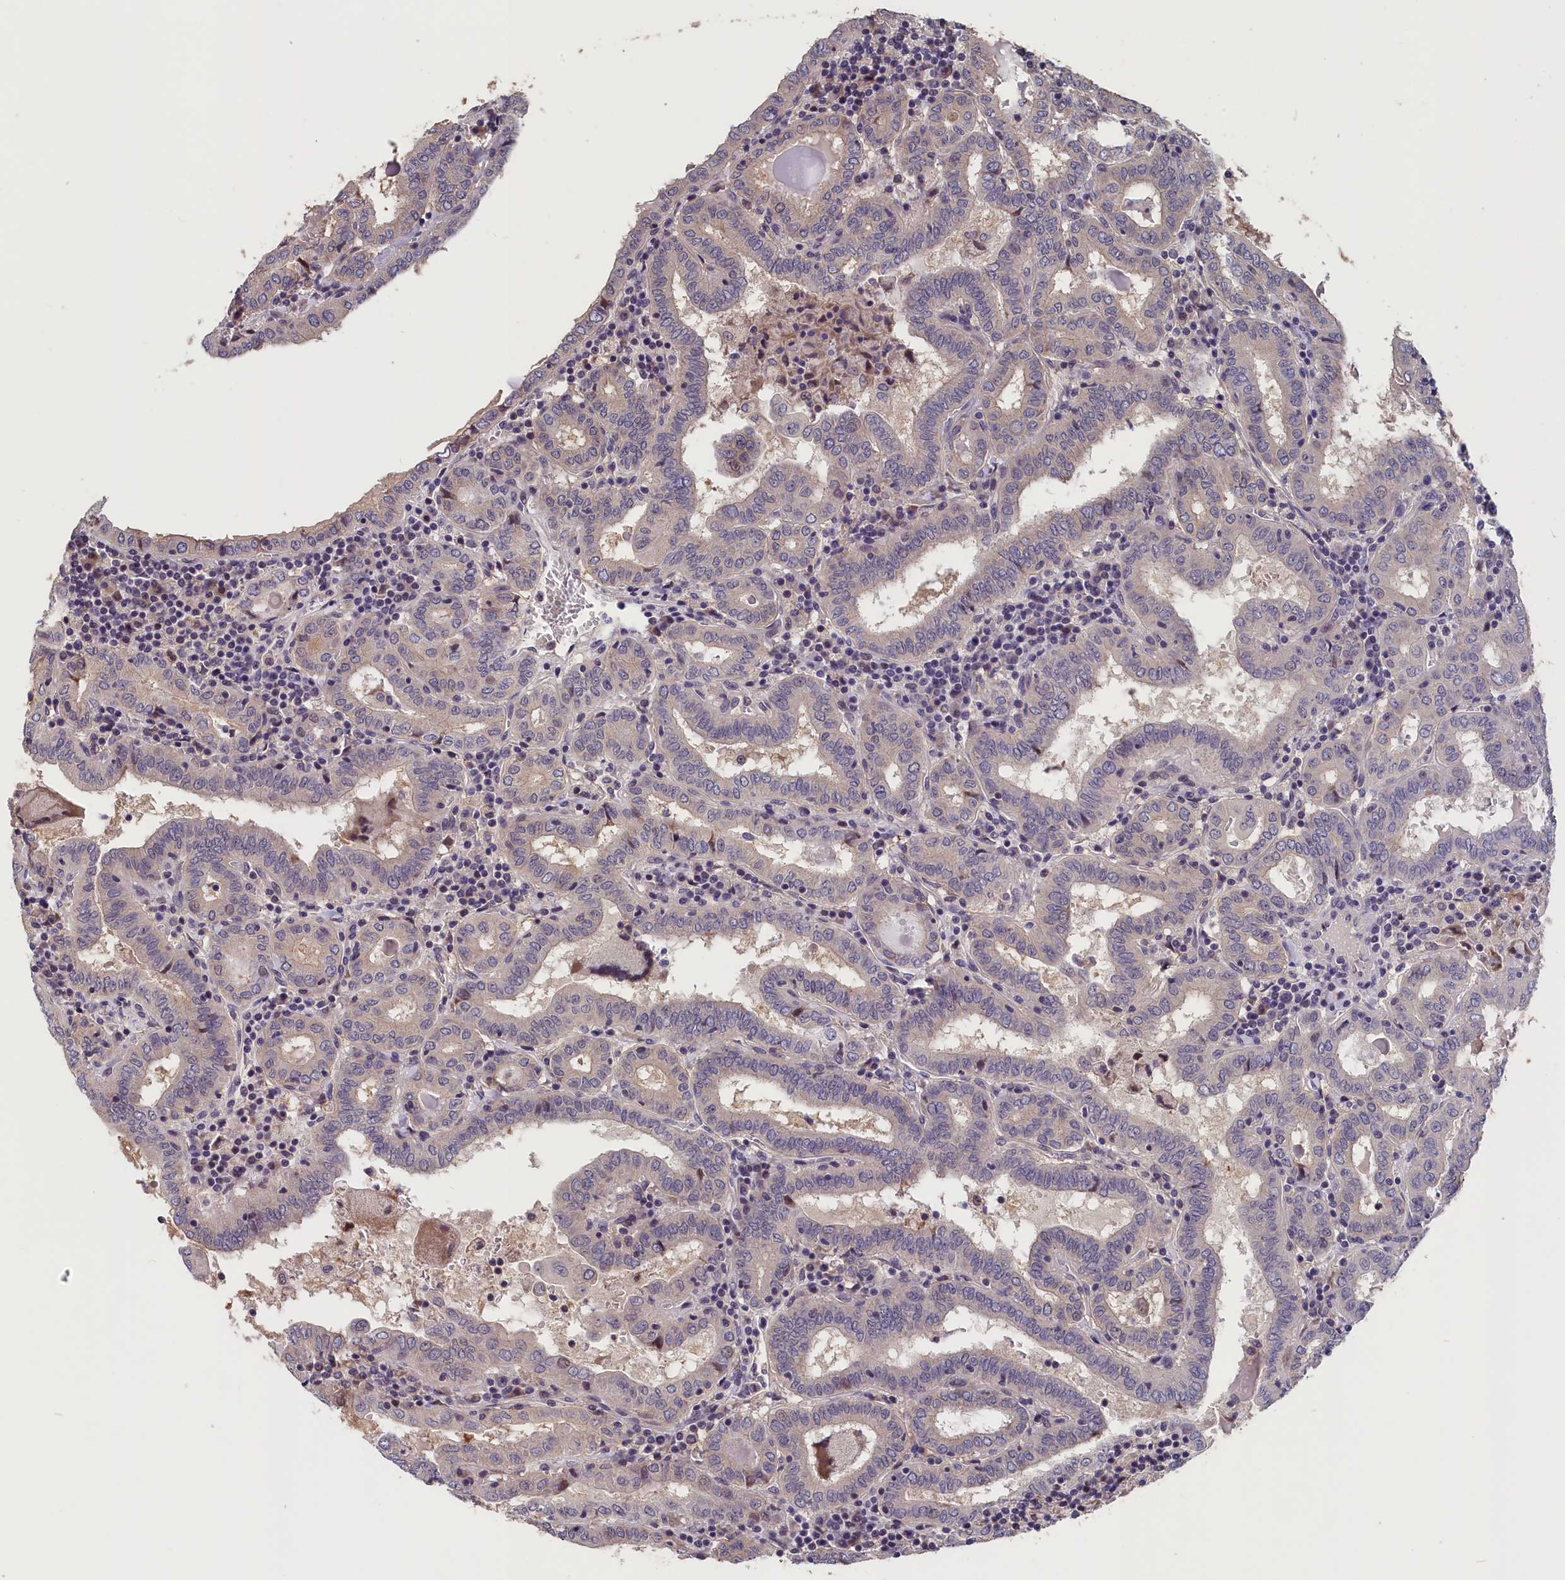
{"staining": {"intensity": "negative", "quantity": "none", "location": "none"}, "tissue": "thyroid cancer", "cell_type": "Tumor cells", "image_type": "cancer", "snomed": [{"axis": "morphology", "description": "Papillary adenocarcinoma, NOS"}, {"axis": "topography", "description": "Thyroid gland"}], "caption": "Micrograph shows no significant protein positivity in tumor cells of thyroid cancer. Brightfield microscopy of immunohistochemistry stained with DAB (3,3'-diaminobenzidine) (brown) and hematoxylin (blue), captured at high magnification.", "gene": "TMEM116", "patient": {"sex": "female", "age": 72}}